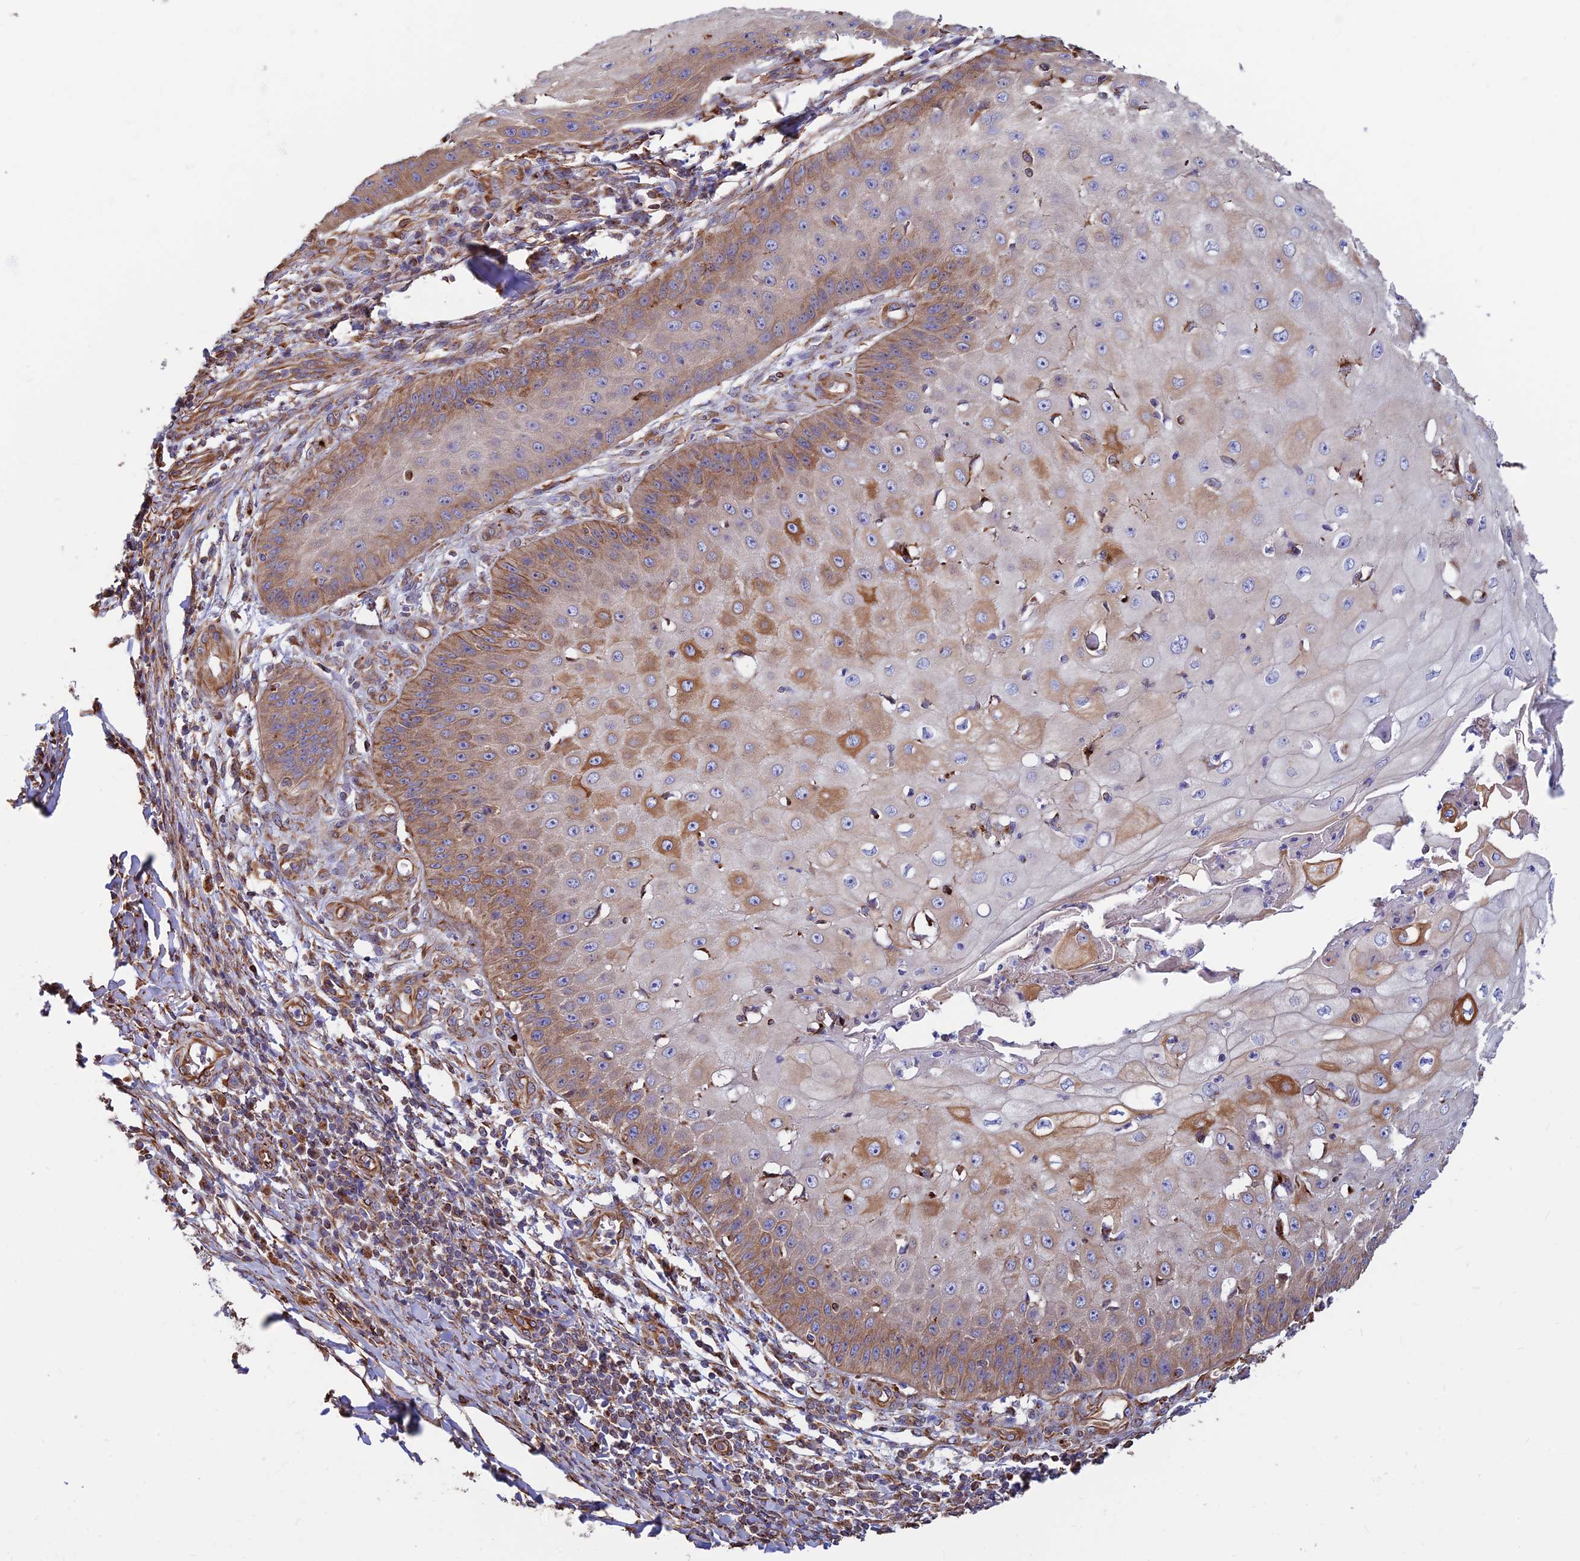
{"staining": {"intensity": "moderate", "quantity": "25%-75%", "location": "cytoplasmic/membranous"}, "tissue": "skin cancer", "cell_type": "Tumor cells", "image_type": "cancer", "snomed": [{"axis": "morphology", "description": "Squamous cell carcinoma, NOS"}, {"axis": "topography", "description": "Skin"}], "caption": "This photomicrograph reveals squamous cell carcinoma (skin) stained with immunohistochemistry (IHC) to label a protein in brown. The cytoplasmic/membranous of tumor cells show moderate positivity for the protein. Nuclei are counter-stained blue.", "gene": "CDK18", "patient": {"sex": "male", "age": 70}}